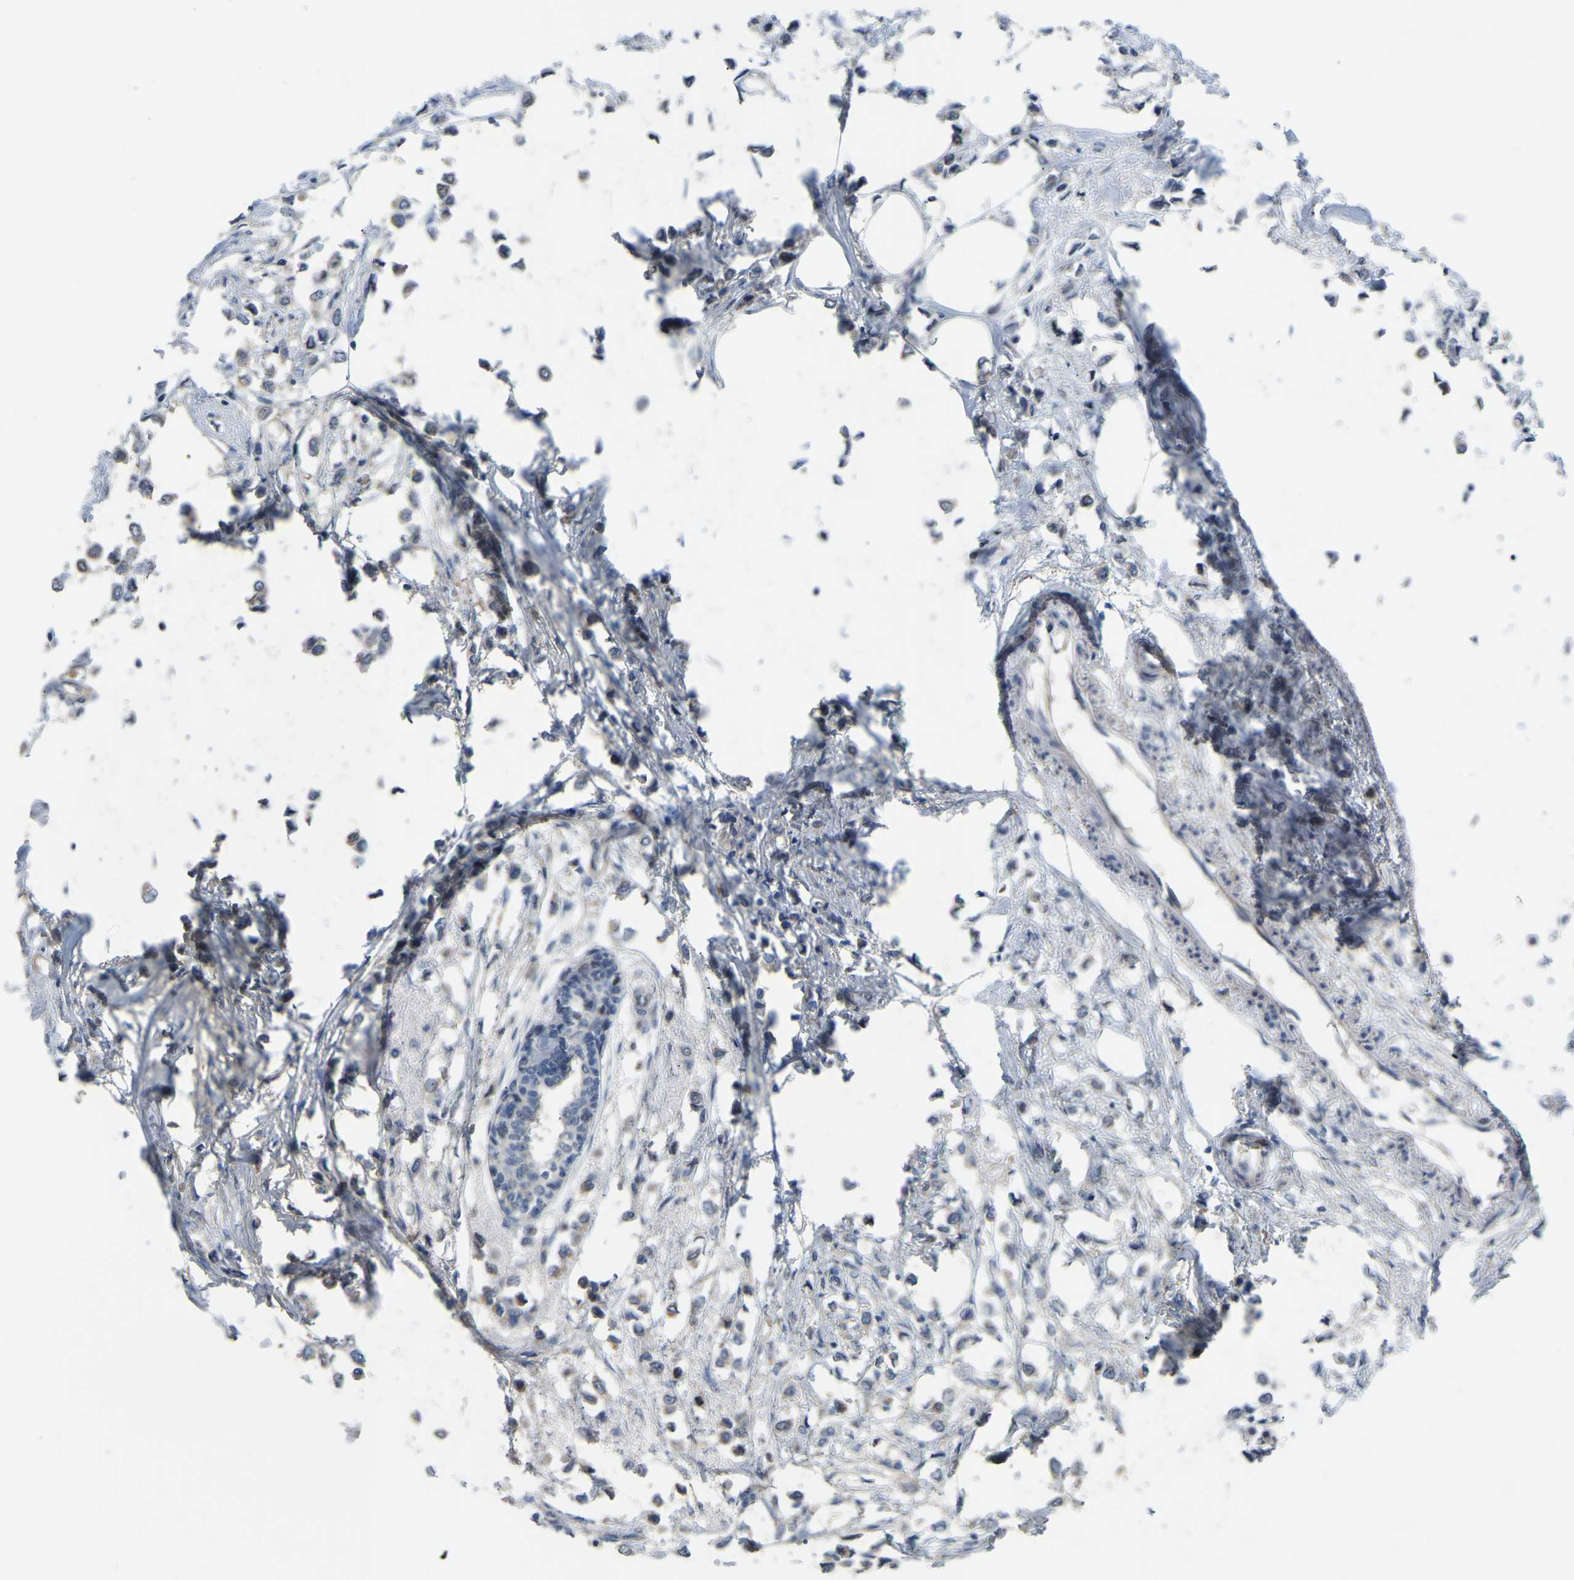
{"staining": {"intensity": "negative", "quantity": "none", "location": "none"}, "tissue": "breast cancer", "cell_type": "Tumor cells", "image_type": "cancer", "snomed": [{"axis": "morphology", "description": "Lobular carcinoma"}, {"axis": "topography", "description": "Breast"}], "caption": "There is no significant staining in tumor cells of breast lobular carcinoma.", "gene": "HIGD2B", "patient": {"sex": "female", "age": 51}}